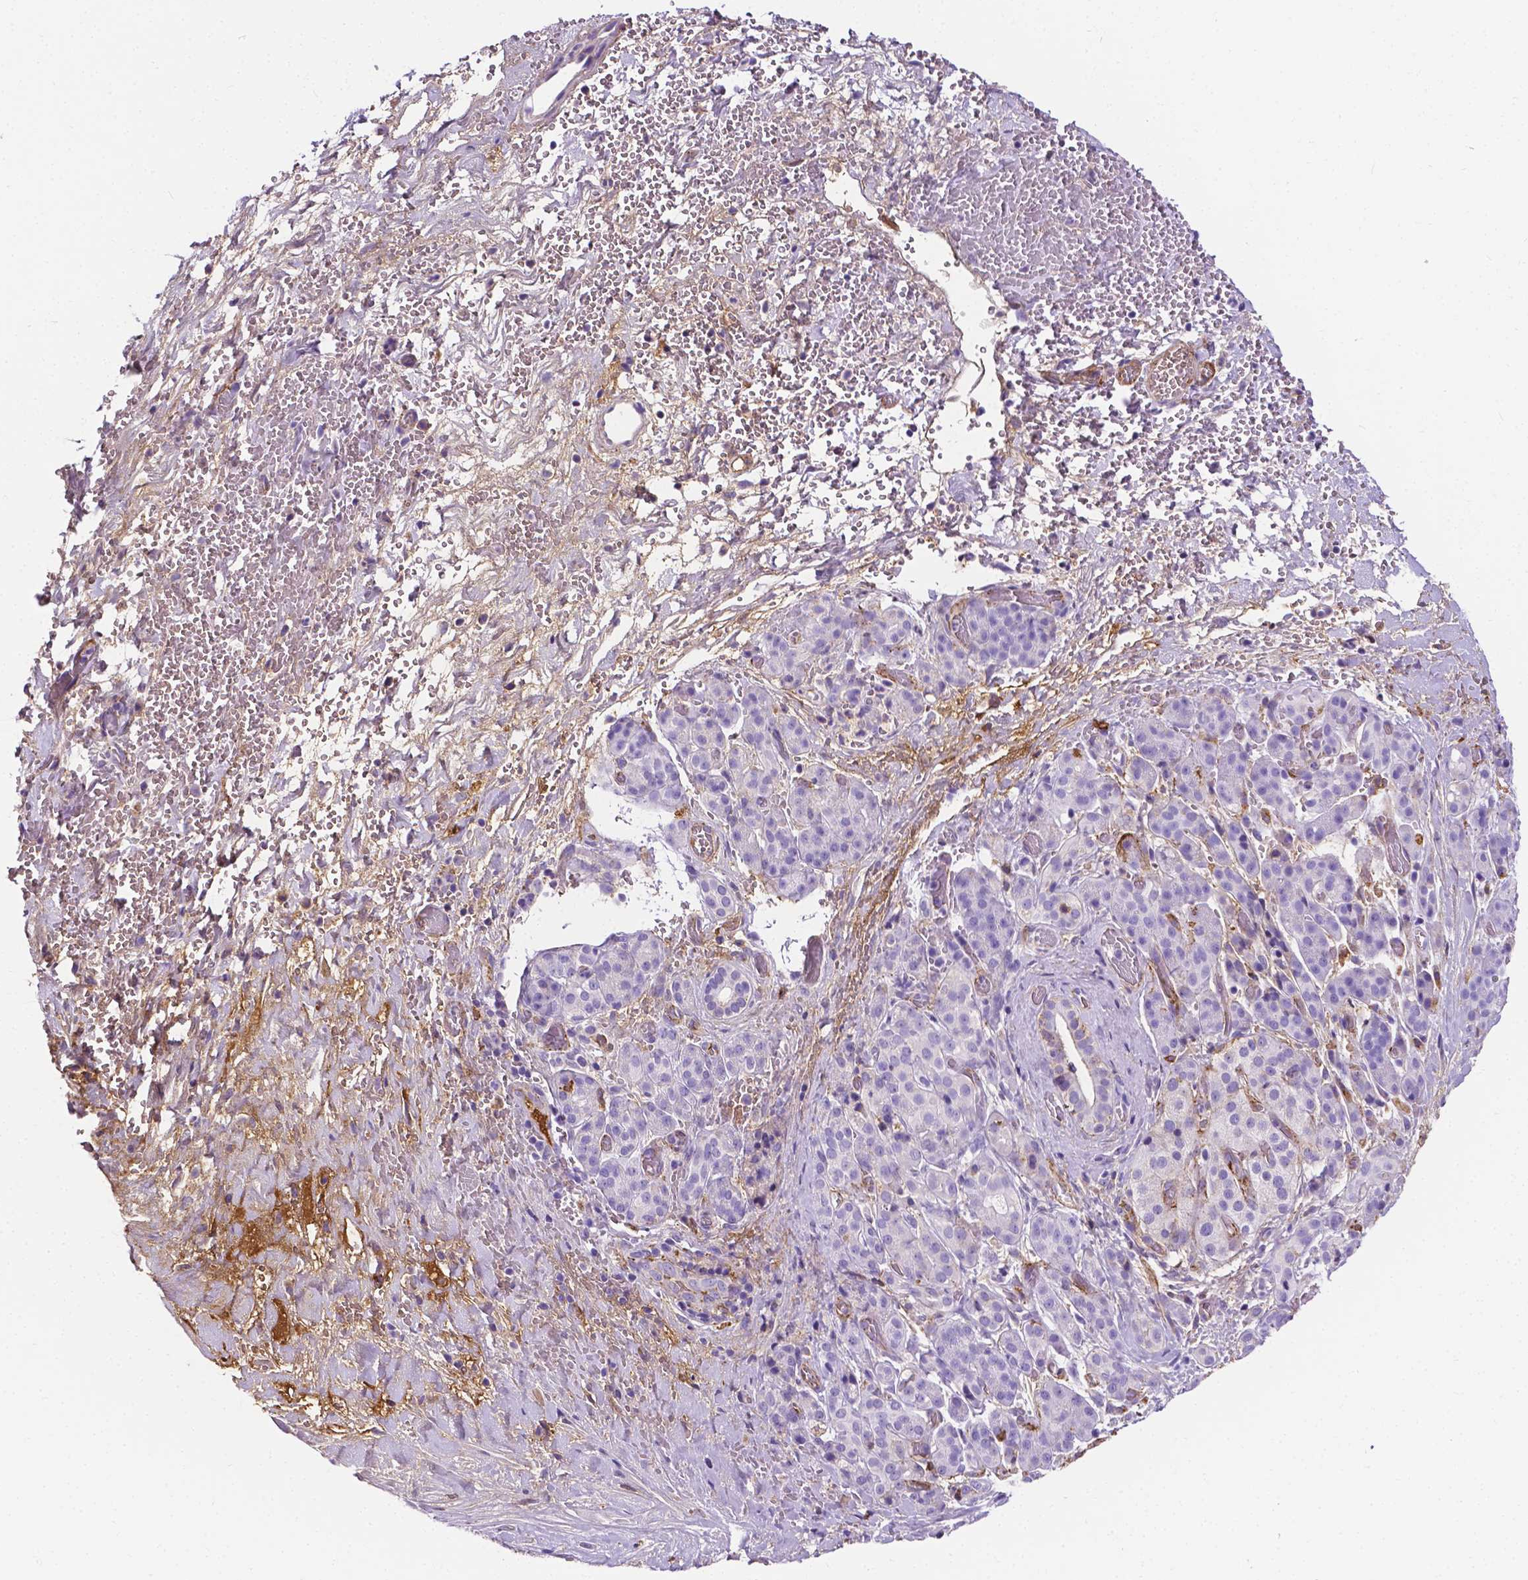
{"staining": {"intensity": "negative", "quantity": "none", "location": "none"}, "tissue": "pancreatic cancer", "cell_type": "Tumor cells", "image_type": "cancer", "snomed": [{"axis": "morphology", "description": "Adenocarcinoma, NOS"}, {"axis": "topography", "description": "Pancreas"}], "caption": "IHC of human pancreatic cancer shows no staining in tumor cells. (DAB IHC, high magnification).", "gene": "APOE", "patient": {"sex": "male", "age": 44}}